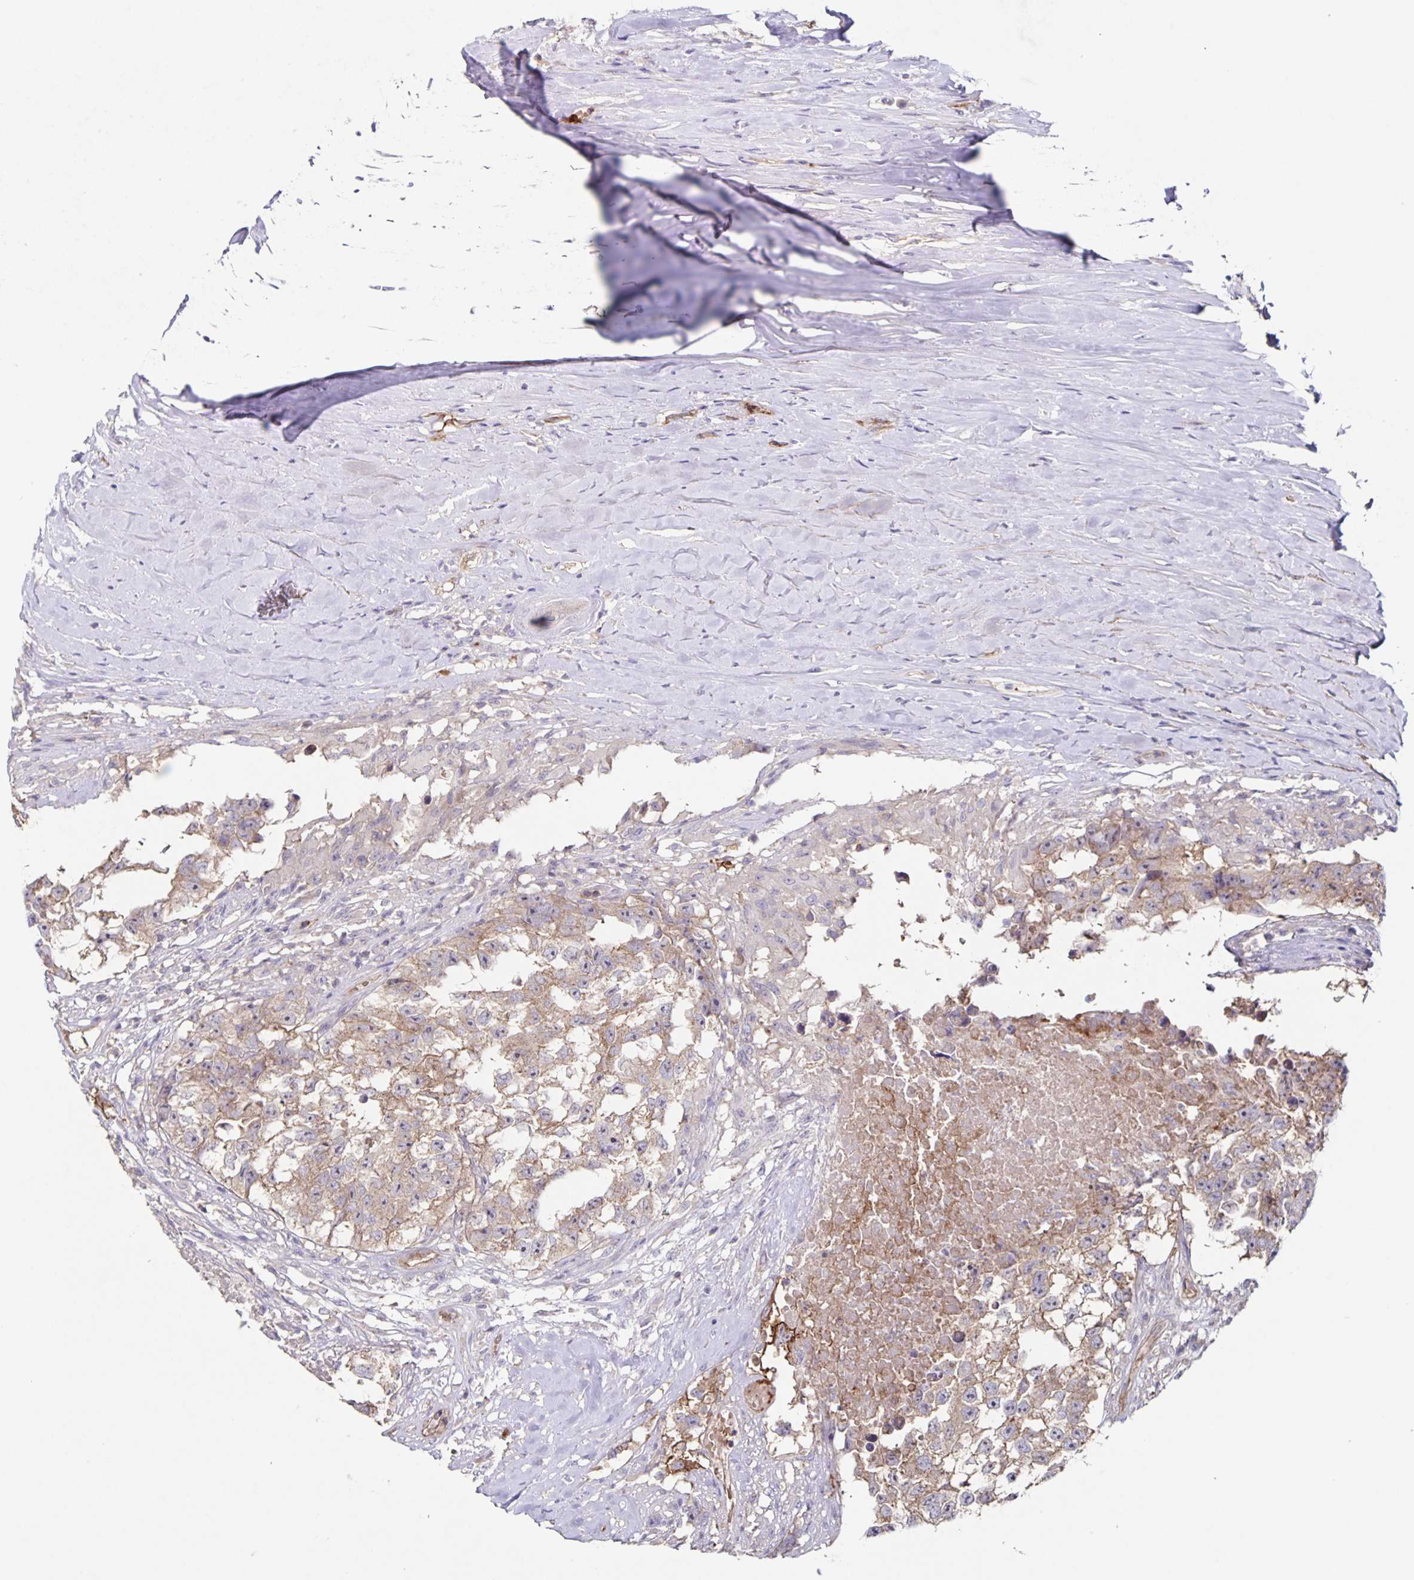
{"staining": {"intensity": "weak", "quantity": "25%-75%", "location": "cytoplasmic/membranous"}, "tissue": "testis cancer", "cell_type": "Tumor cells", "image_type": "cancer", "snomed": [{"axis": "morphology", "description": "Carcinoma, Embryonal, NOS"}, {"axis": "topography", "description": "Testis"}], "caption": "The photomicrograph displays staining of embryonal carcinoma (testis), revealing weak cytoplasmic/membranous protein staining (brown color) within tumor cells. (DAB IHC, brown staining for protein, blue staining for nuclei).", "gene": "ITGA2", "patient": {"sex": "male", "age": 83}}